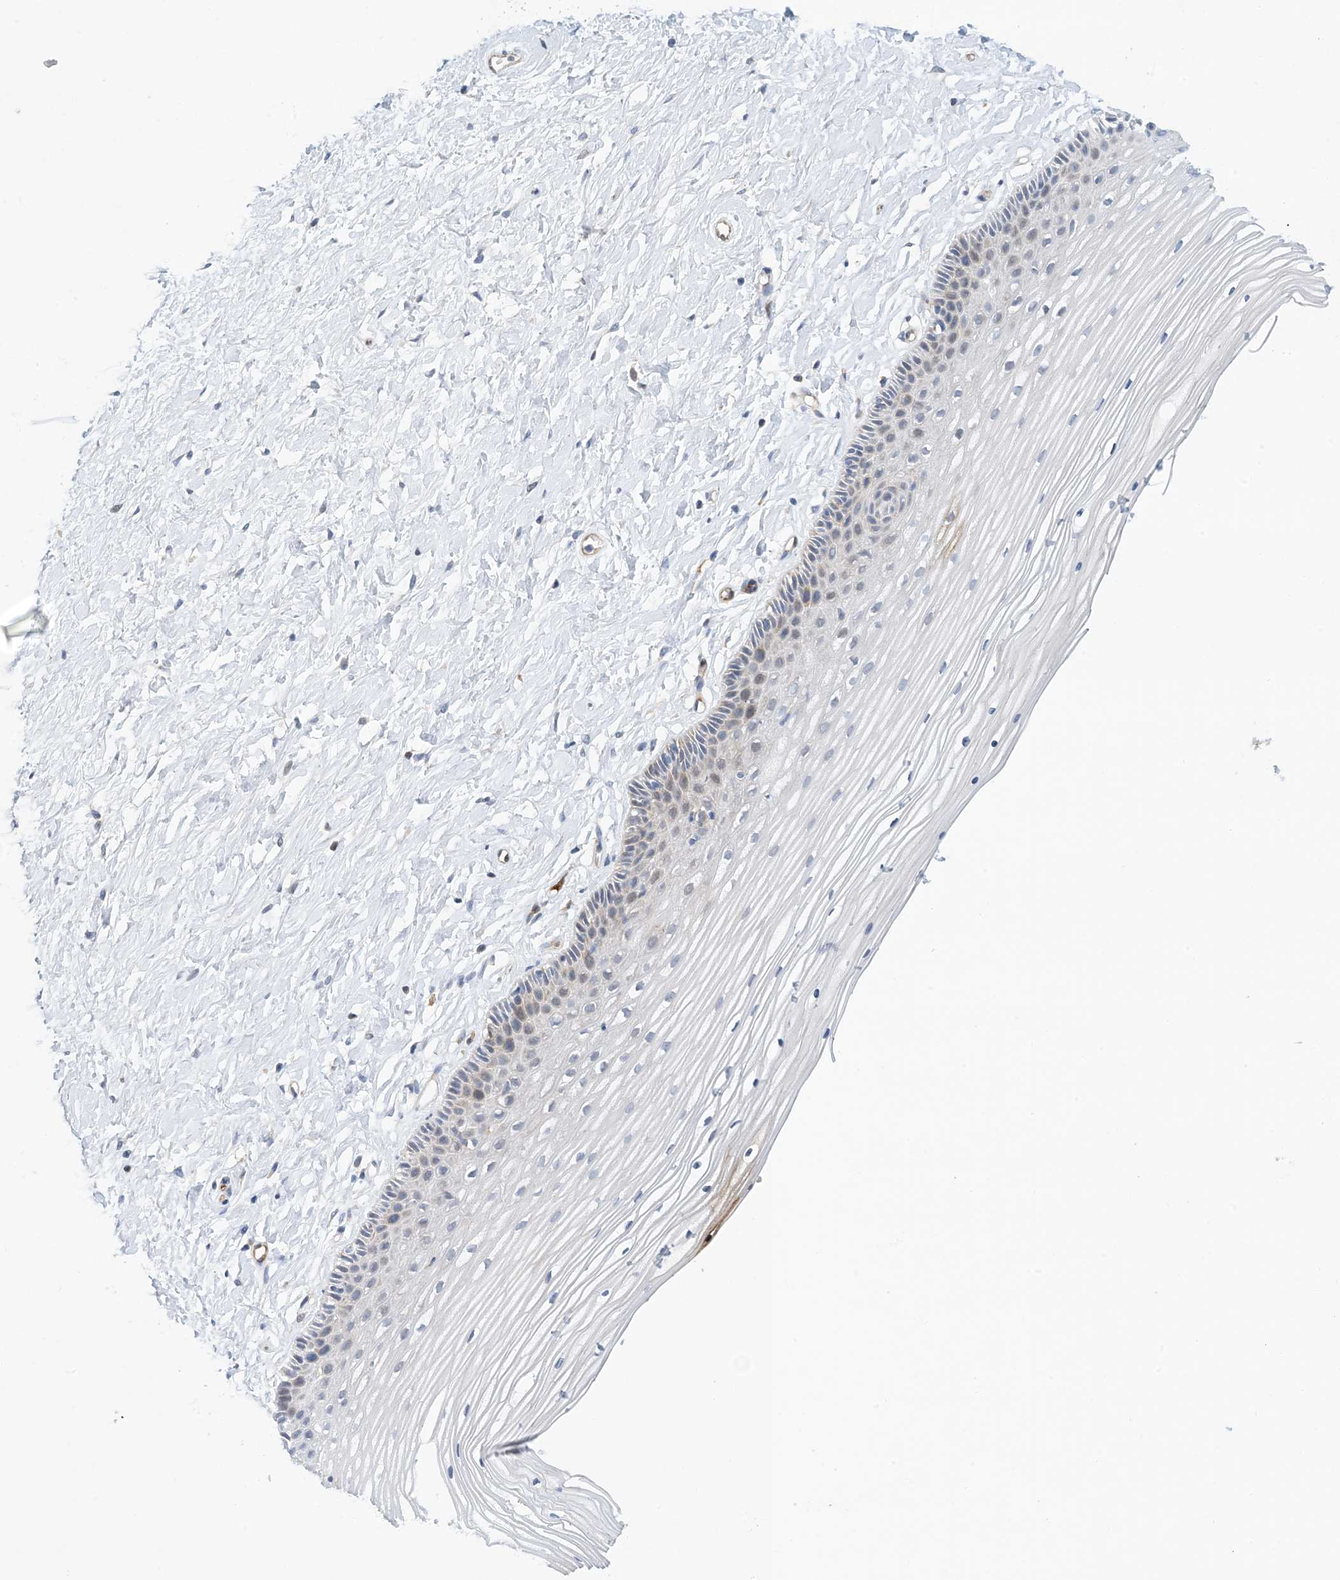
{"staining": {"intensity": "negative", "quantity": "none", "location": "none"}, "tissue": "vagina", "cell_type": "Squamous epithelial cells", "image_type": "normal", "snomed": [{"axis": "morphology", "description": "Normal tissue, NOS"}, {"axis": "topography", "description": "Vagina"}, {"axis": "topography", "description": "Cervix"}], "caption": "IHC of benign vagina exhibits no positivity in squamous epithelial cells.", "gene": "PCDHA2", "patient": {"sex": "female", "age": 40}}